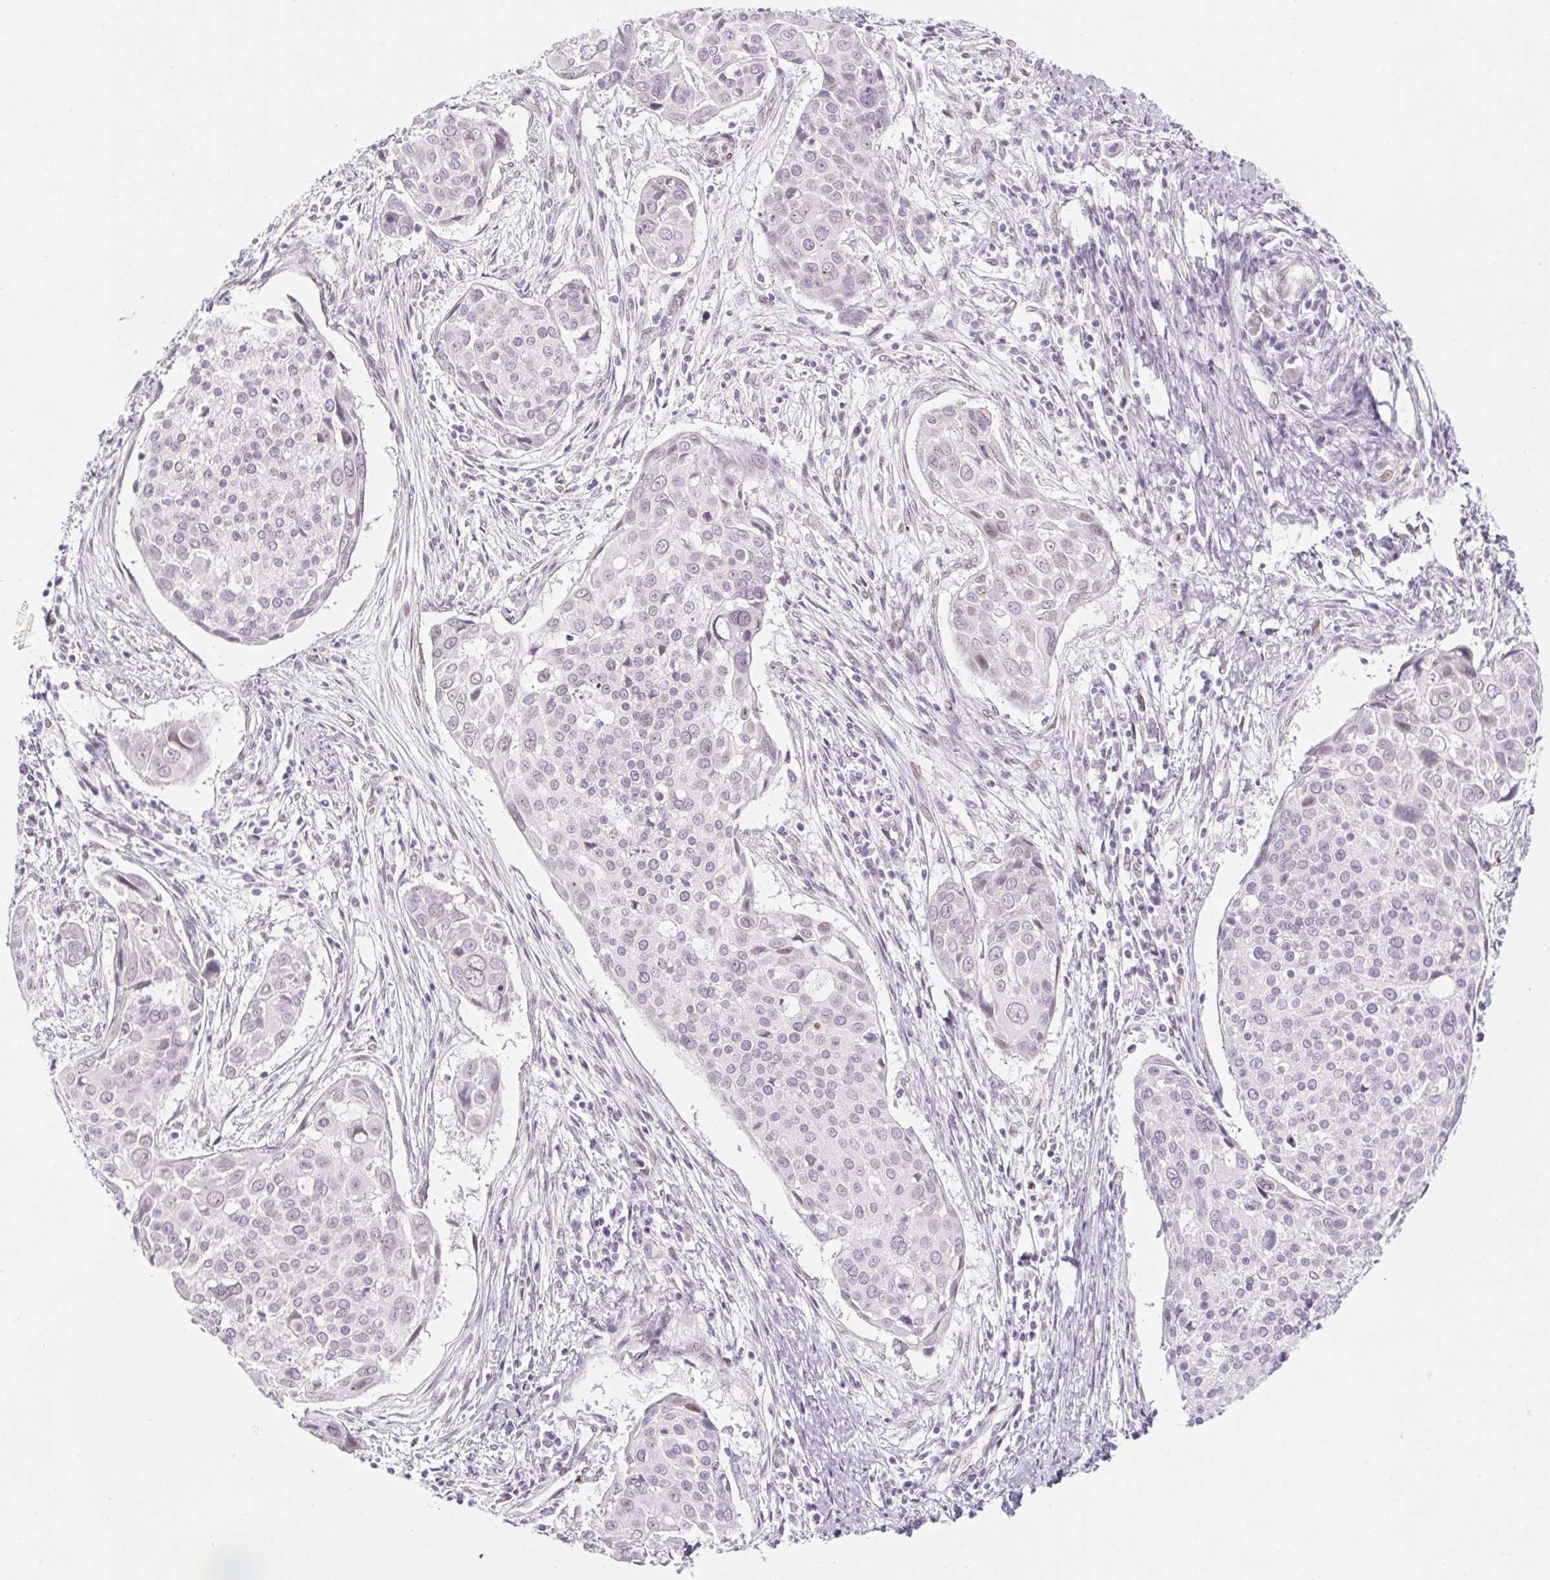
{"staining": {"intensity": "negative", "quantity": "none", "location": "none"}, "tissue": "cervical cancer", "cell_type": "Tumor cells", "image_type": "cancer", "snomed": [{"axis": "morphology", "description": "Squamous cell carcinoma, NOS"}, {"axis": "topography", "description": "Cervix"}], "caption": "A photomicrograph of cervical squamous cell carcinoma stained for a protein reveals no brown staining in tumor cells.", "gene": "KCNQ2", "patient": {"sex": "female", "age": 39}}